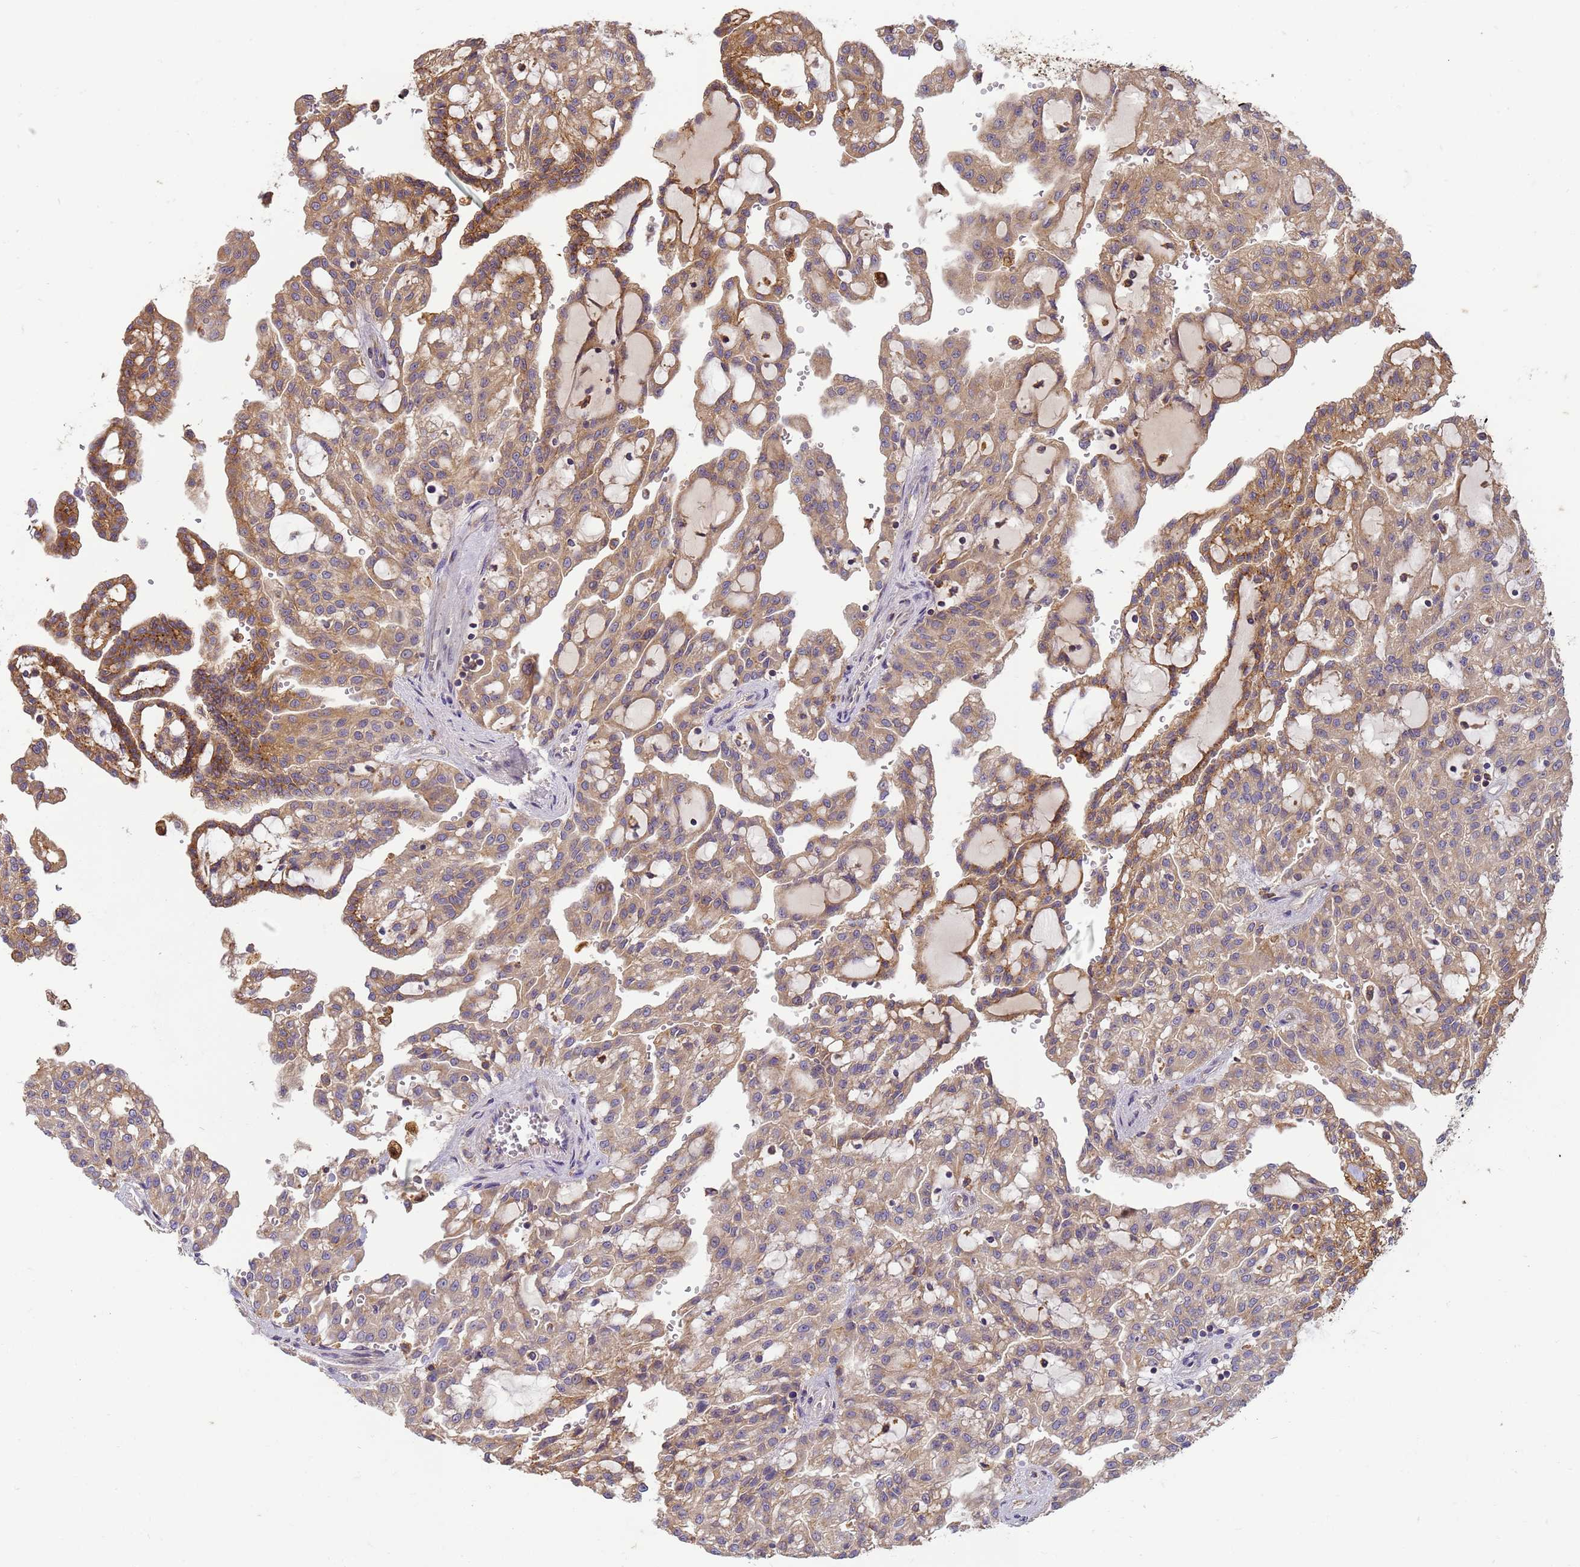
{"staining": {"intensity": "moderate", "quantity": ">75%", "location": "cytoplasmic/membranous"}, "tissue": "renal cancer", "cell_type": "Tumor cells", "image_type": "cancer", "snomed": [{"axis": "morphology", "description": "Adenocarcinoma, NOS"}, {"axis": "topography", "description": "Kidney"}], "caption": "Renal cancer stained for a protein (brown) reveals moderate cytoplasmic/membranous positive staining in approximately >75% of tumor cells.", "gene": "M6PR", "patient": {"sex": "male", "age": 63}}